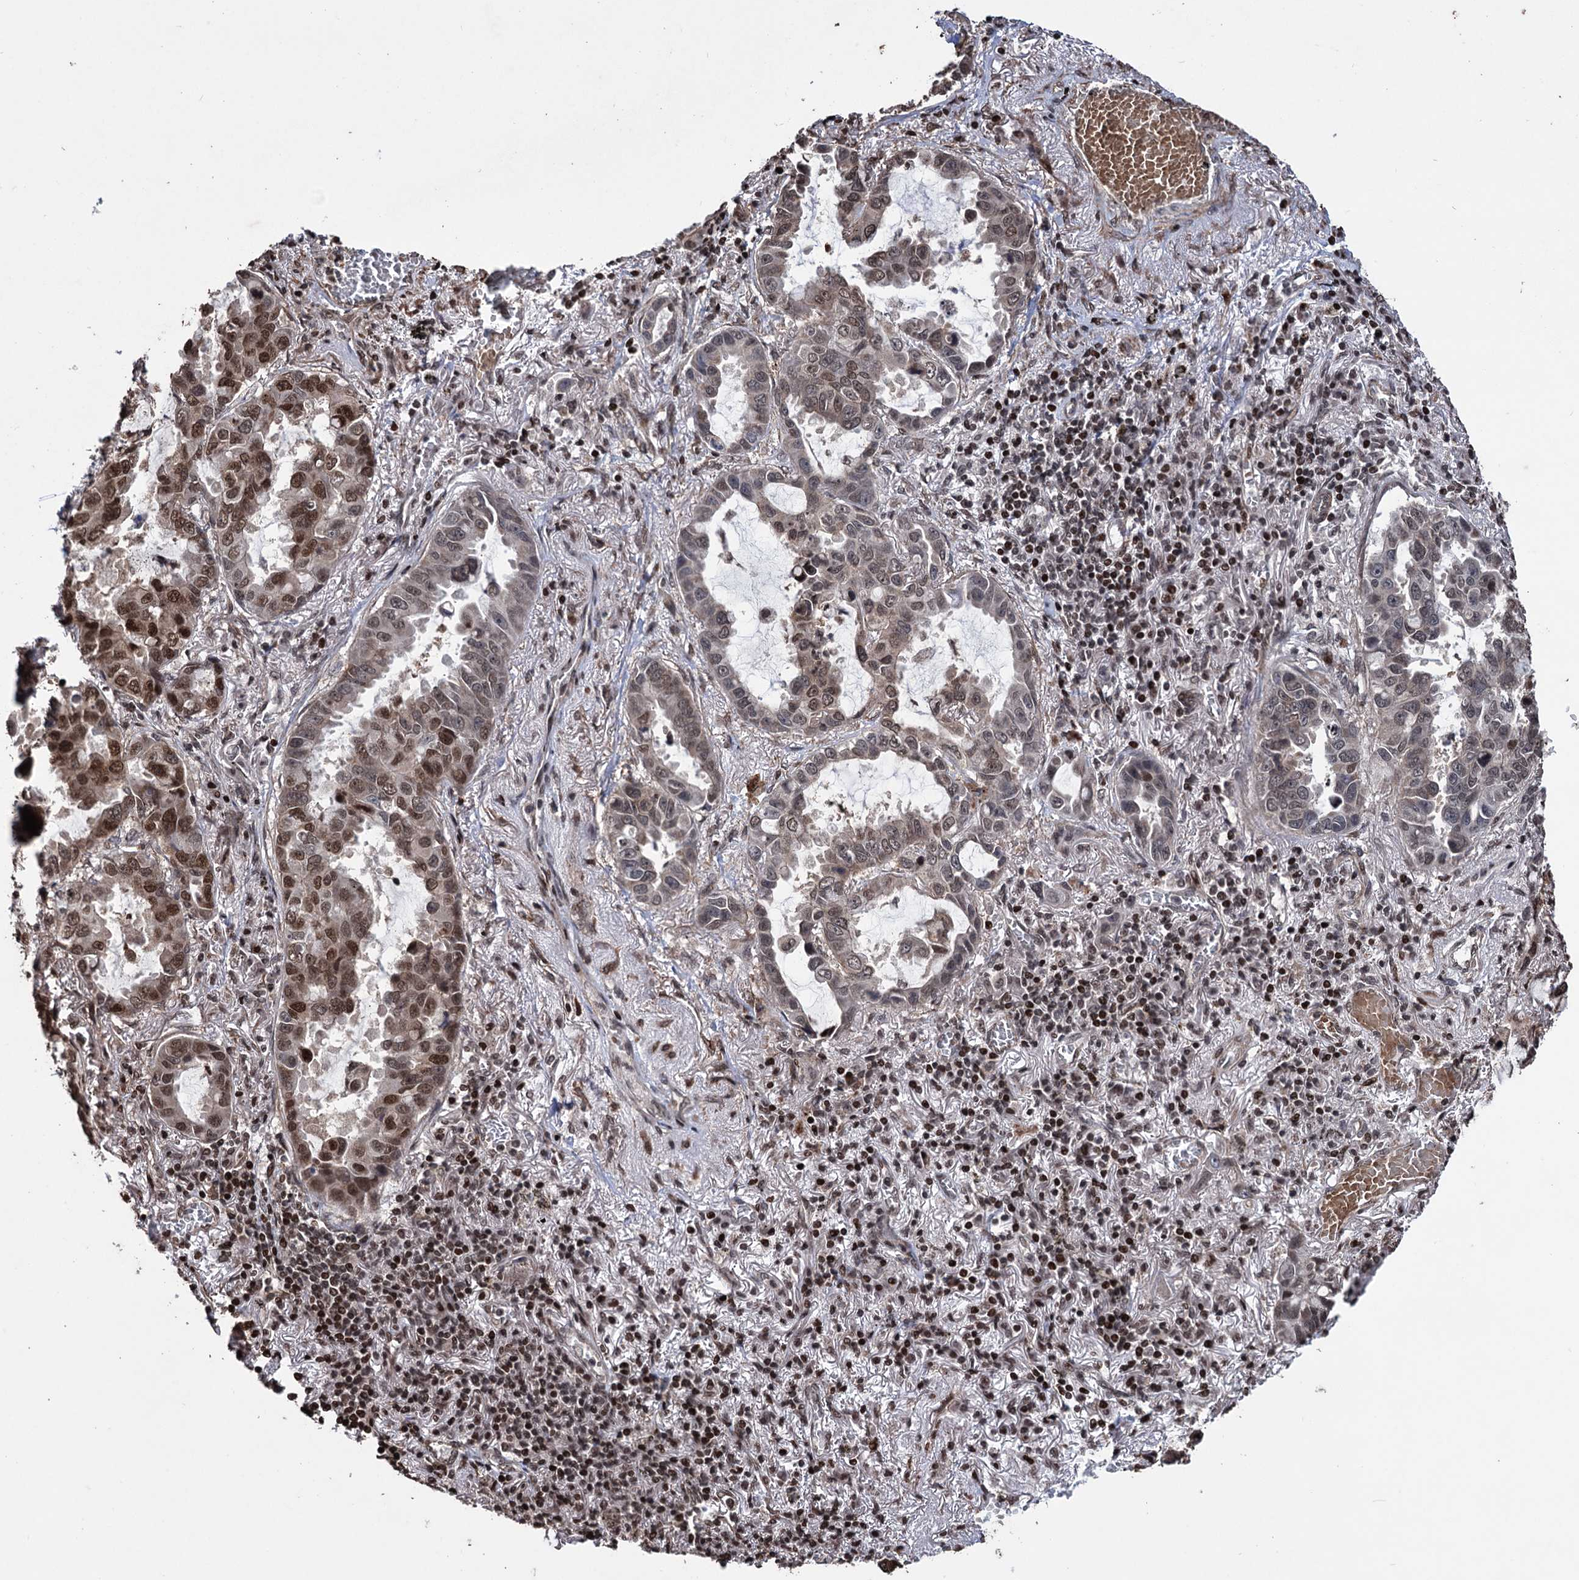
{"staining": {"intensity": "moderate", "quantity": ">75%", "location": "nuclear"}, "tissue": "lung cancer", "cell_type": "Tumor cells", "image_type": "cancer", "snomed": [{"axis": "morphology", "description": "Adenocarcinoma, NOS"}, {"axis": "topography", "description": "Lung"}], "caption": "The photomicrograph demonstrates staining of lung cancer, revealing moderate nuclear protein positivity (brown color) within tumor cells.", "gene": "EYA4", "patient": {"sex": "male", "age": 64}}